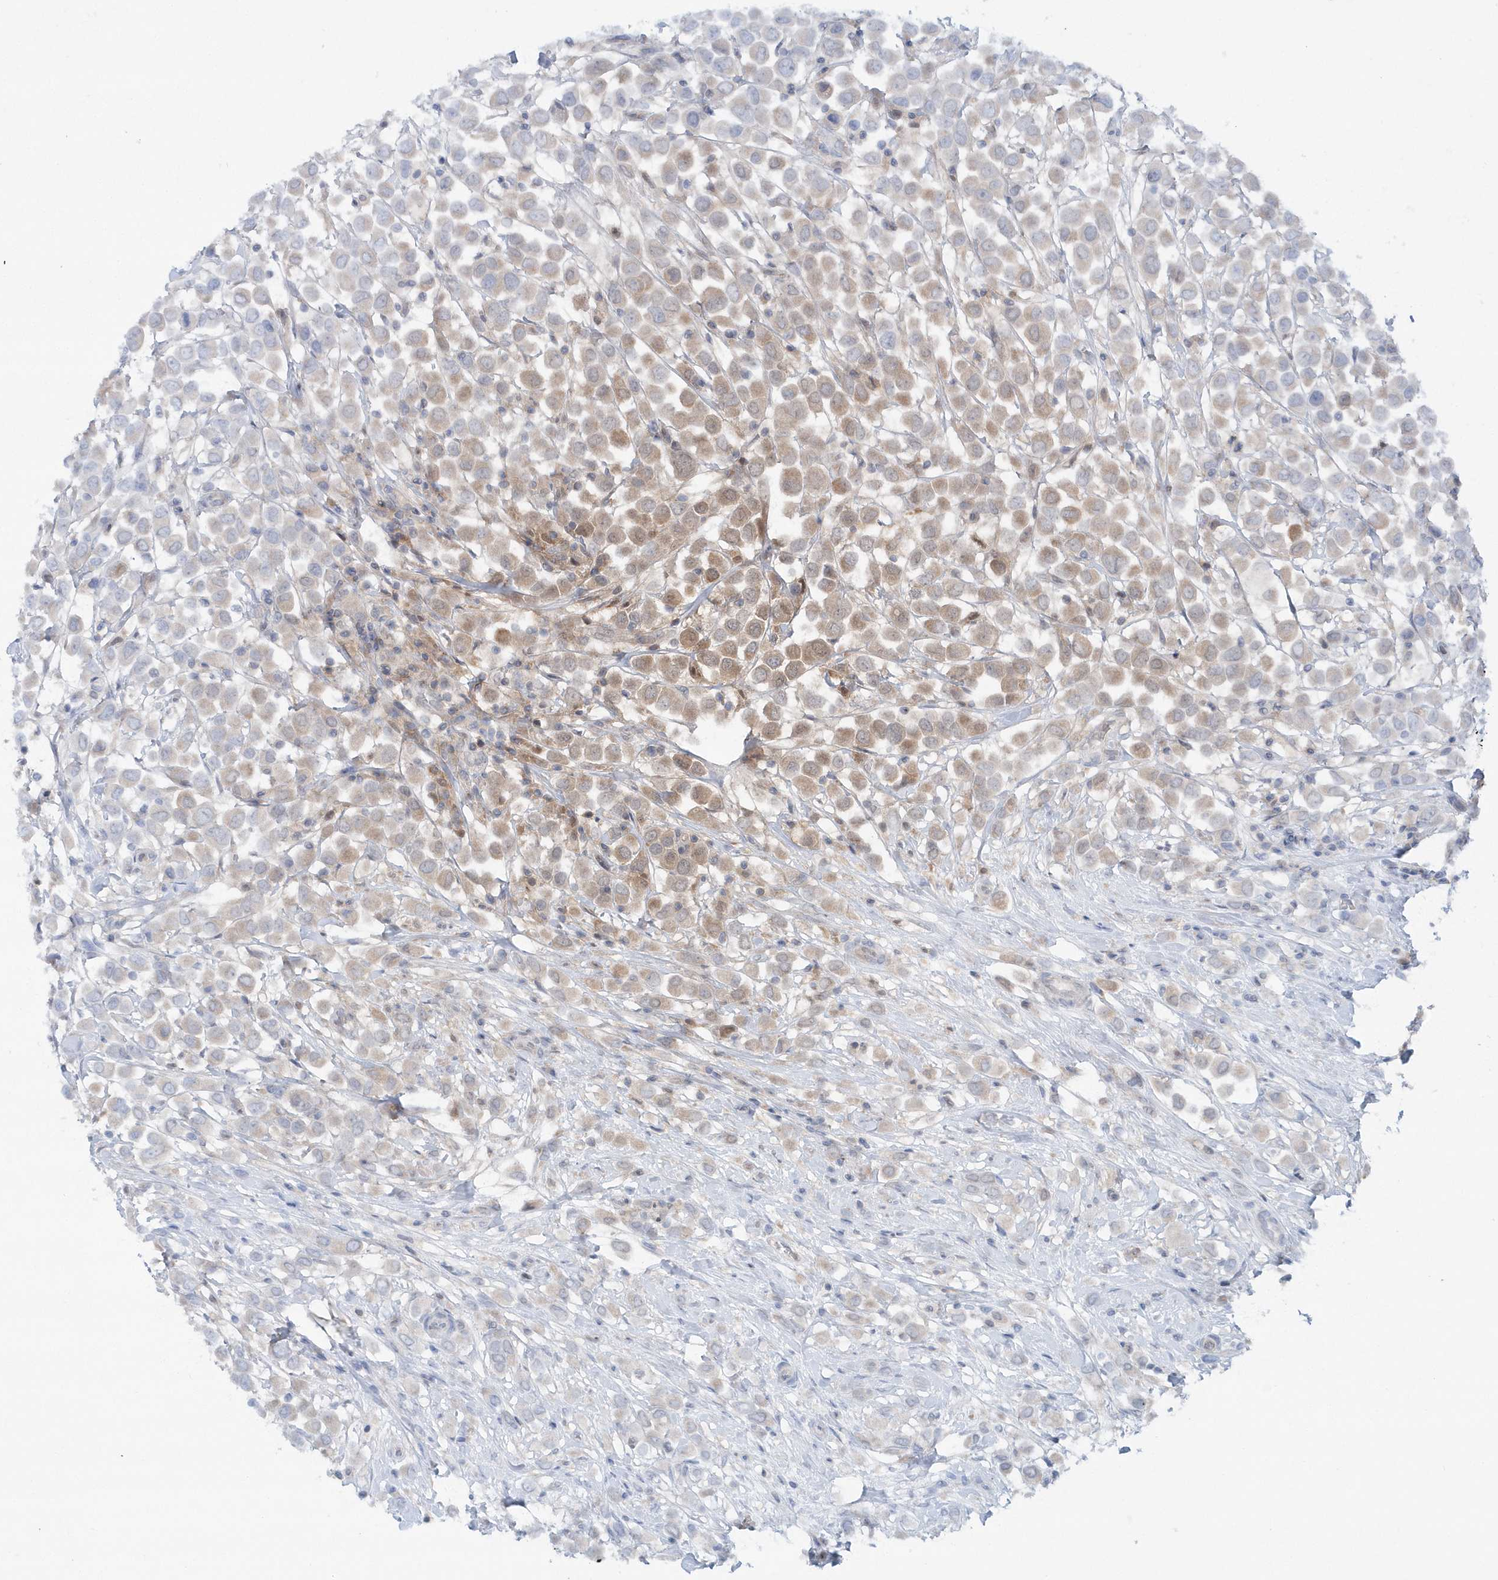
{"staining": {"intensity": "moderate", "quantity": "<25%", "location": "cytoplasmic/membranous"}, "tissue": "breast cancer", "cell_type": "Tumor cells", "image_type": "cancer", "snomed": [{"axis": "morphology", "description": "Duct carcinoma"}, {"axis": "topography", "description": "Breast"}], "caption": "The histopathology image shows staining of breast cancer (infiltrating ductal carcinoma), revealing moderate cytoplasmic/membranous protein positivity (brown color) within tumor cells.", "gene": "RNF7", "patient": {"sex": "female", "age": 61}}